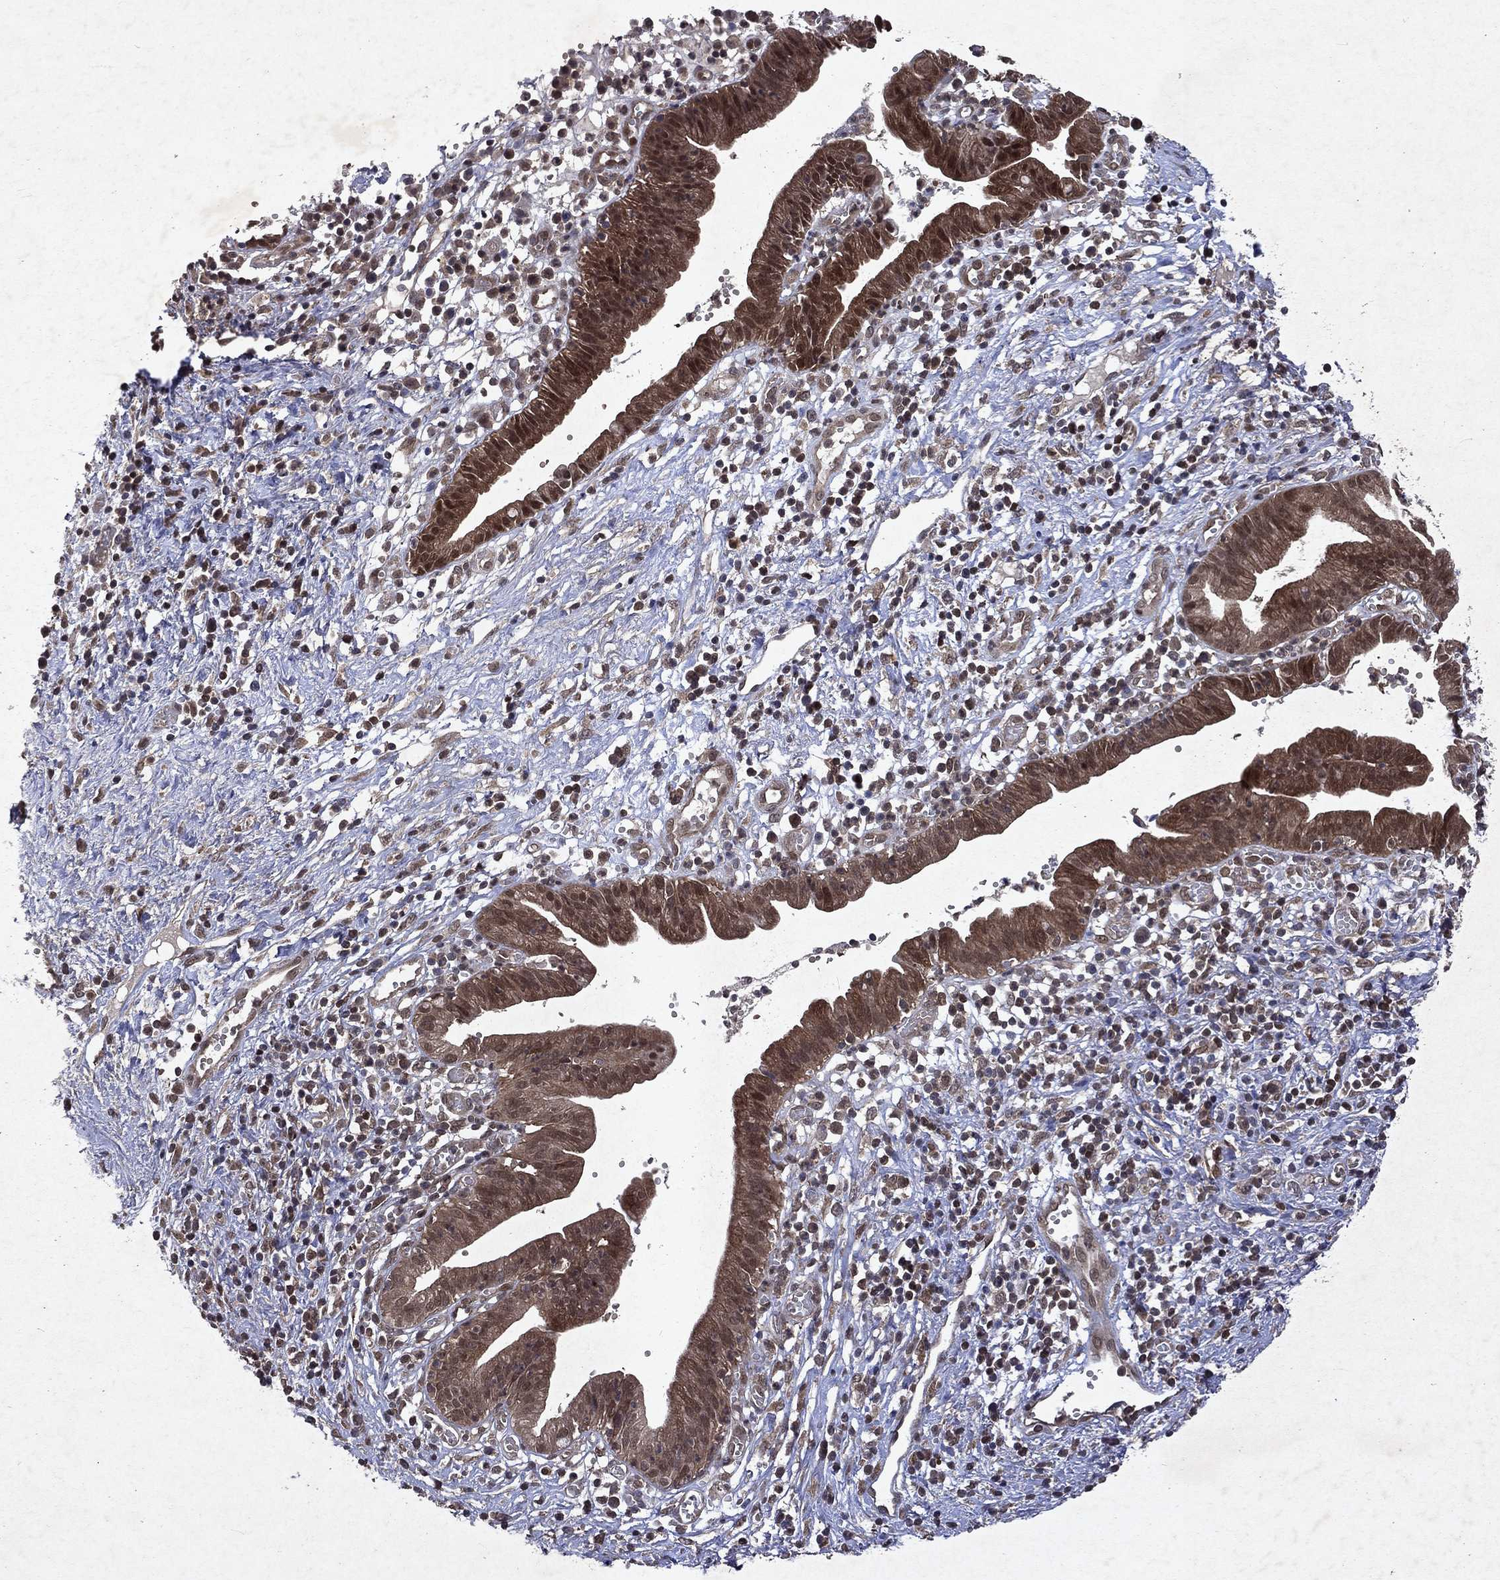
{"staining": {"intensity": "strong", "quantity": ">75%", "location": "cytoplasmic/membranous,nuclear"}, "tissue": "pancreatic cancer", "cell_type": "Tumor cells", "image_type": "cancer", "snomed": [{"axis": "morphology", "description": "Adenocarcinoma, NOS"}, {"axis": "topography", "description": "Pancreas"}], "caption": "Protein expression analysis of pancreatic adenocarcinoma demonstrates strong cytoplasmic/membranous and nuclear positivity in about >75% of tumor cells.", "gene": "MTAP", "patient": {"sex": "female", "age": 73}}